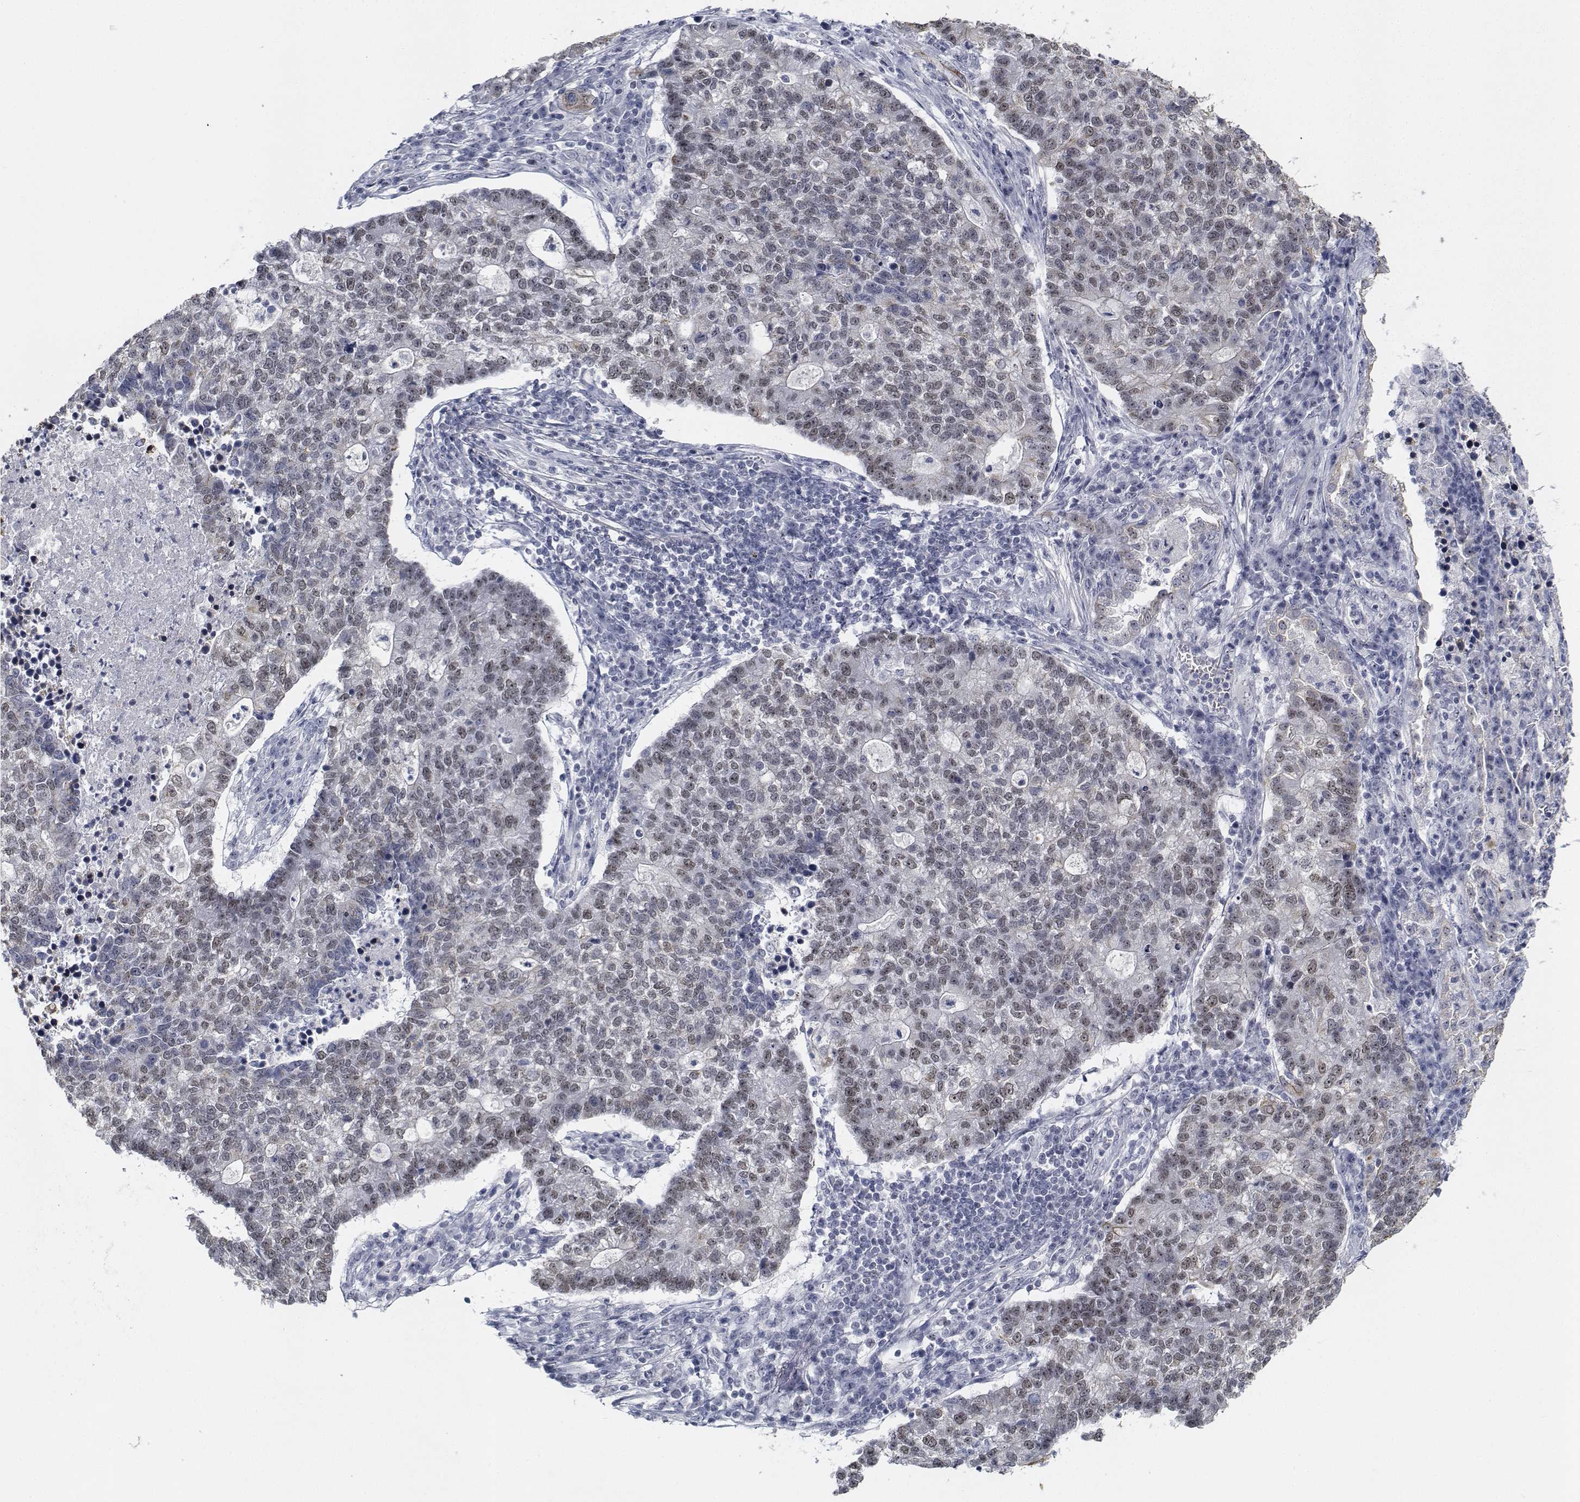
{"staining": {"intensity": "weak", "quantity": "25%-75%", "location": "nuclear"}, "tissue": "lung cancer", "cell_type": "Tumor cells", "image_type": "cancer", "snomed": [{"axis": "morphology", "description": "Adenocarcinoma, NOS"}, {"axis": "topography", "description": "Lung"}], "caption": "An immunohistochemistry image of tumor tissue is shown. Protein staining in brown labels weak nuclear positivity in lung adenocarcinoma within tumor cells. (DAB IHC, brown staining for protein, blue staining for nuclei).", "gene": "NVL", "patient": {"sex": "male", "age": 57}}